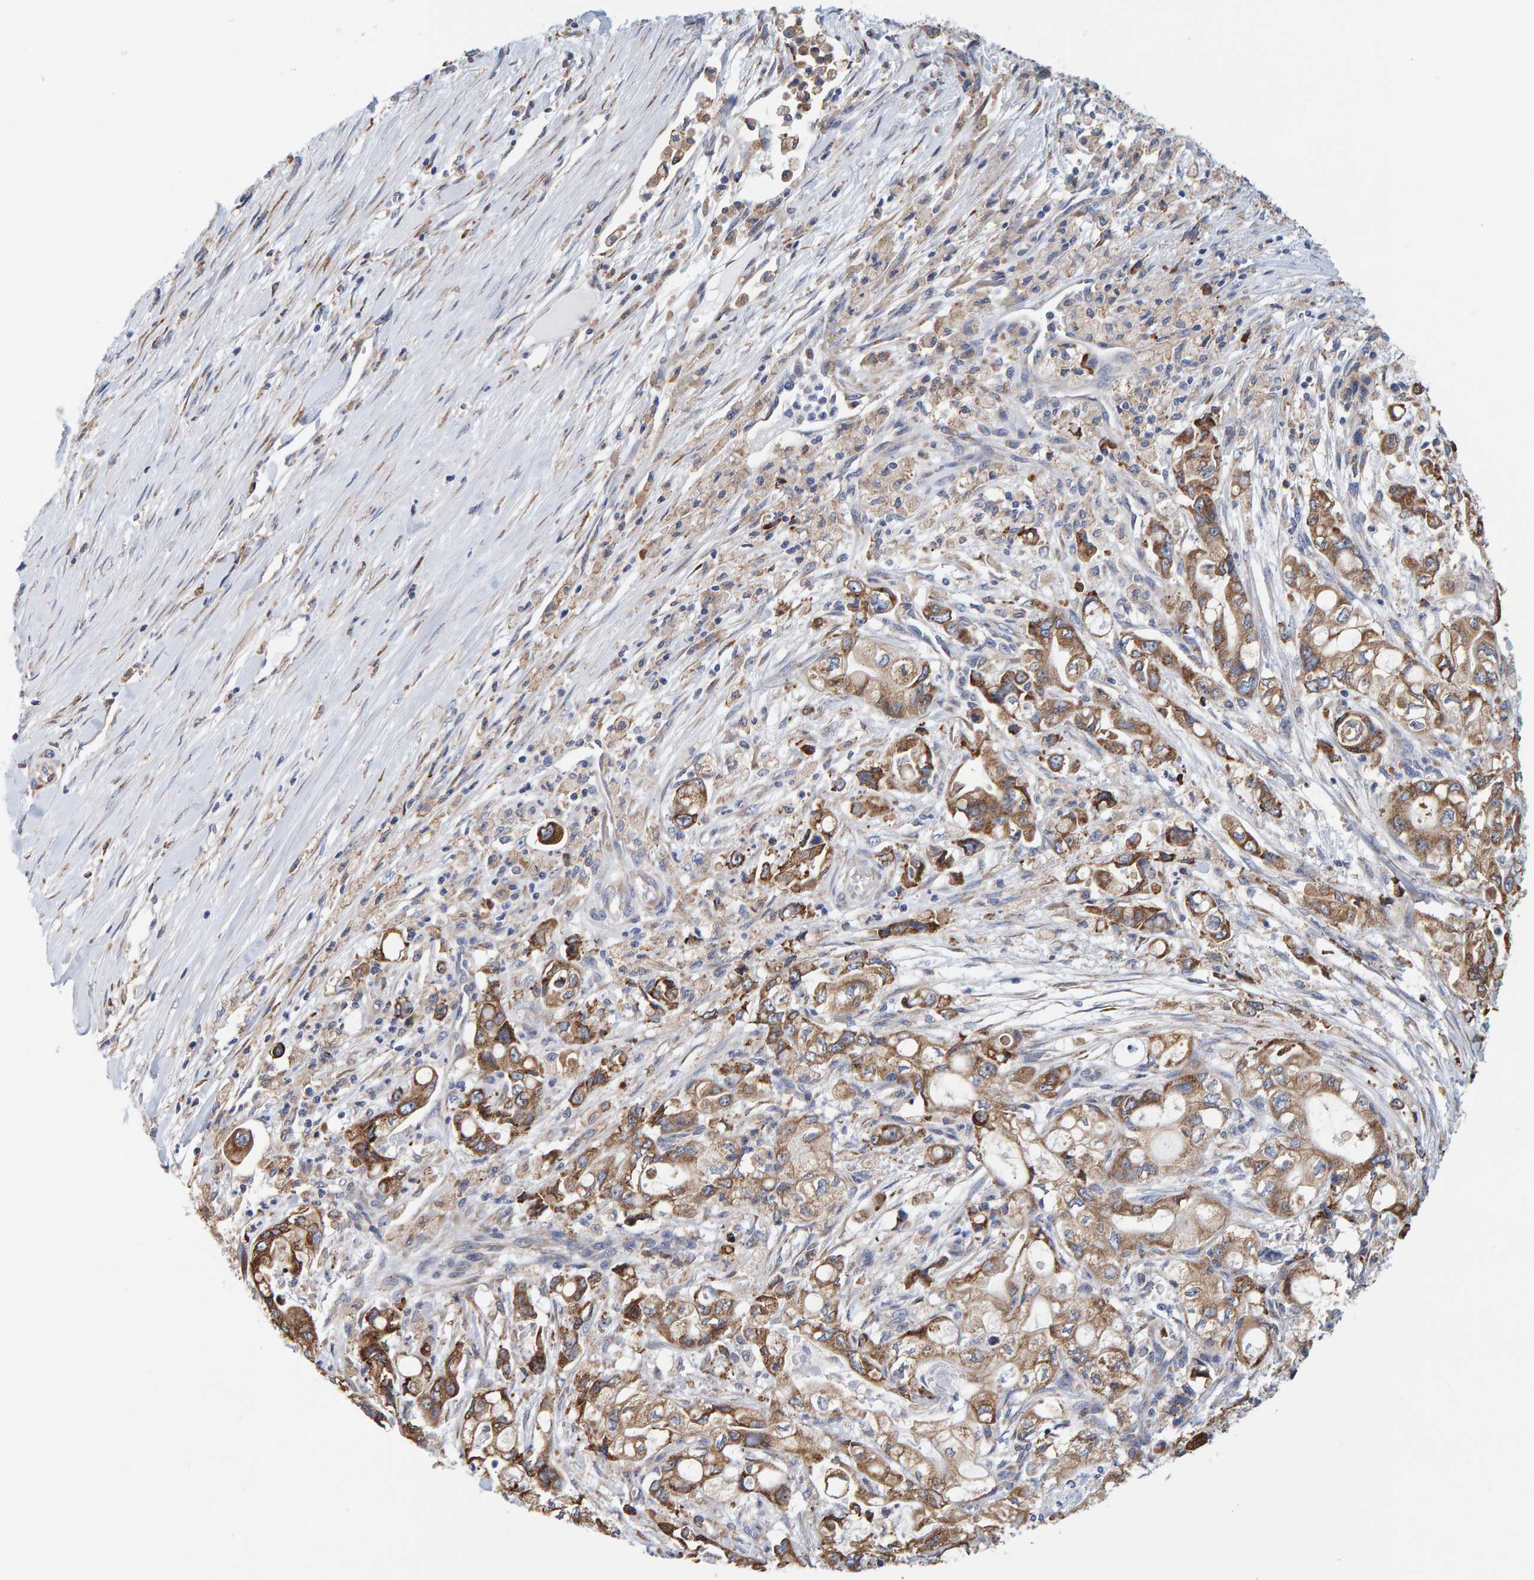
{"staining": {"intensity": "moderate", "quantity": ">75%", "location": "cytoplasmic/membranous"}, "tissue": "pancreatic cancer", "cell_type": "Tumor cells", "image_type": "cancer", "snomed": [{"axis": "morphology", "description": "Adenocarcinoma, NOS"}, {"axis": "topography", "description": "Pancreas"}], "caption": "A high-resolution micrograph shows immunohistochemistry (IHC) staining of pancreatic cancer, which demonstrates moderate cytoplasmic/membranous staining in approximately >75% of tumor cells.", "gene": "SGPL1", "patient": {"sex": "male", "age": 79}}